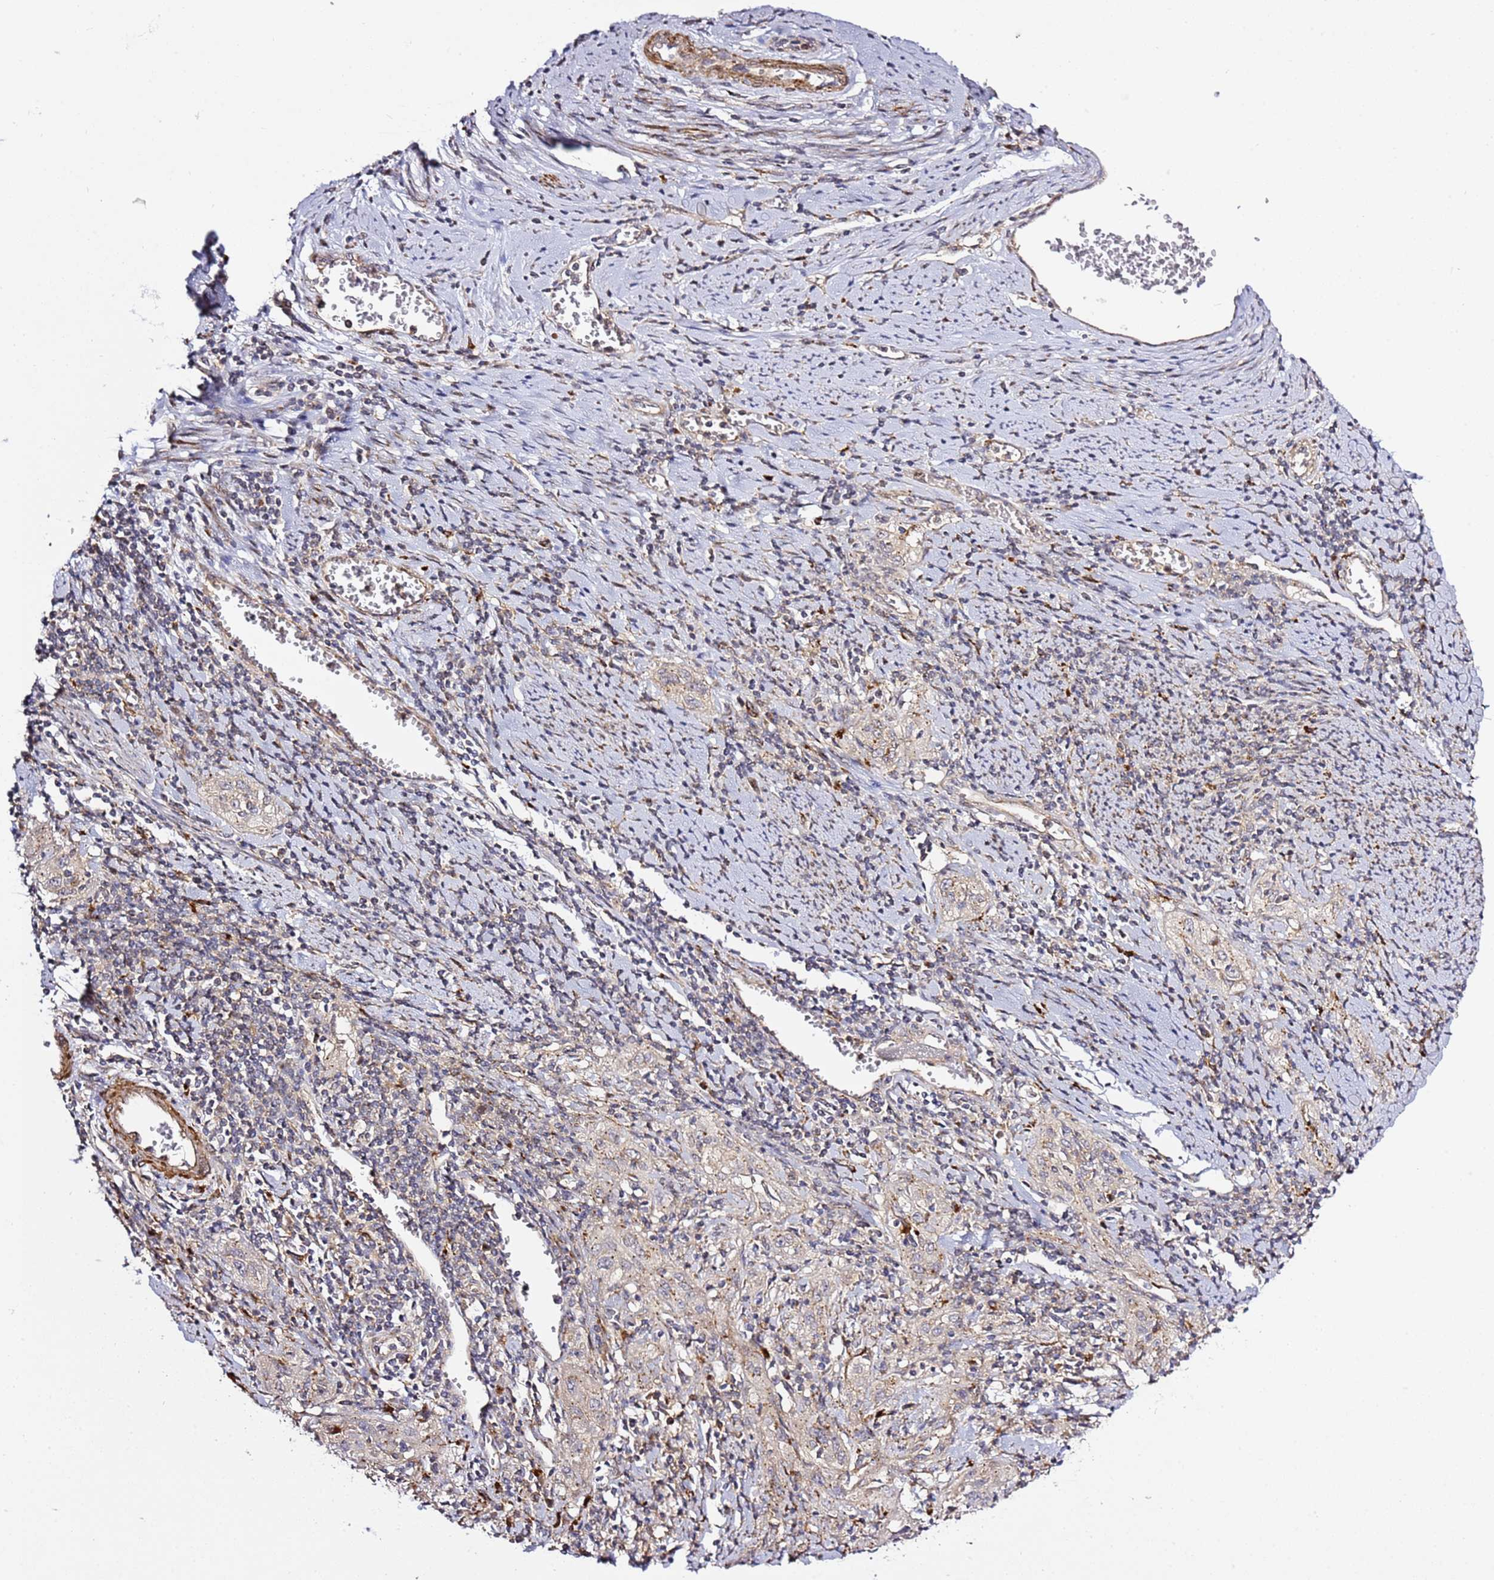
{"staining": {"intensity": "weak", "quantity": "25%-75%", "location": "cytoplasmic/membranous"}, "tissue": "cervical cancer", "cell_type": "Tumor cells", "image_type": "cancer", "snomed": [{"axis": "morphology", "description": "Squamous cell carcinoma, NOS"}, {"axis": "topography", "description": "Cervix"}], "caption": "Brown immunohistochemical staining in human cervical cancer (squamous cell carcinoma) displays weak cytoplasmic/membranous positivity in approximately 25%-75% of tumor cells.", "gene": "PVRIG", "patient": {"sex": "female", "age": 57}}